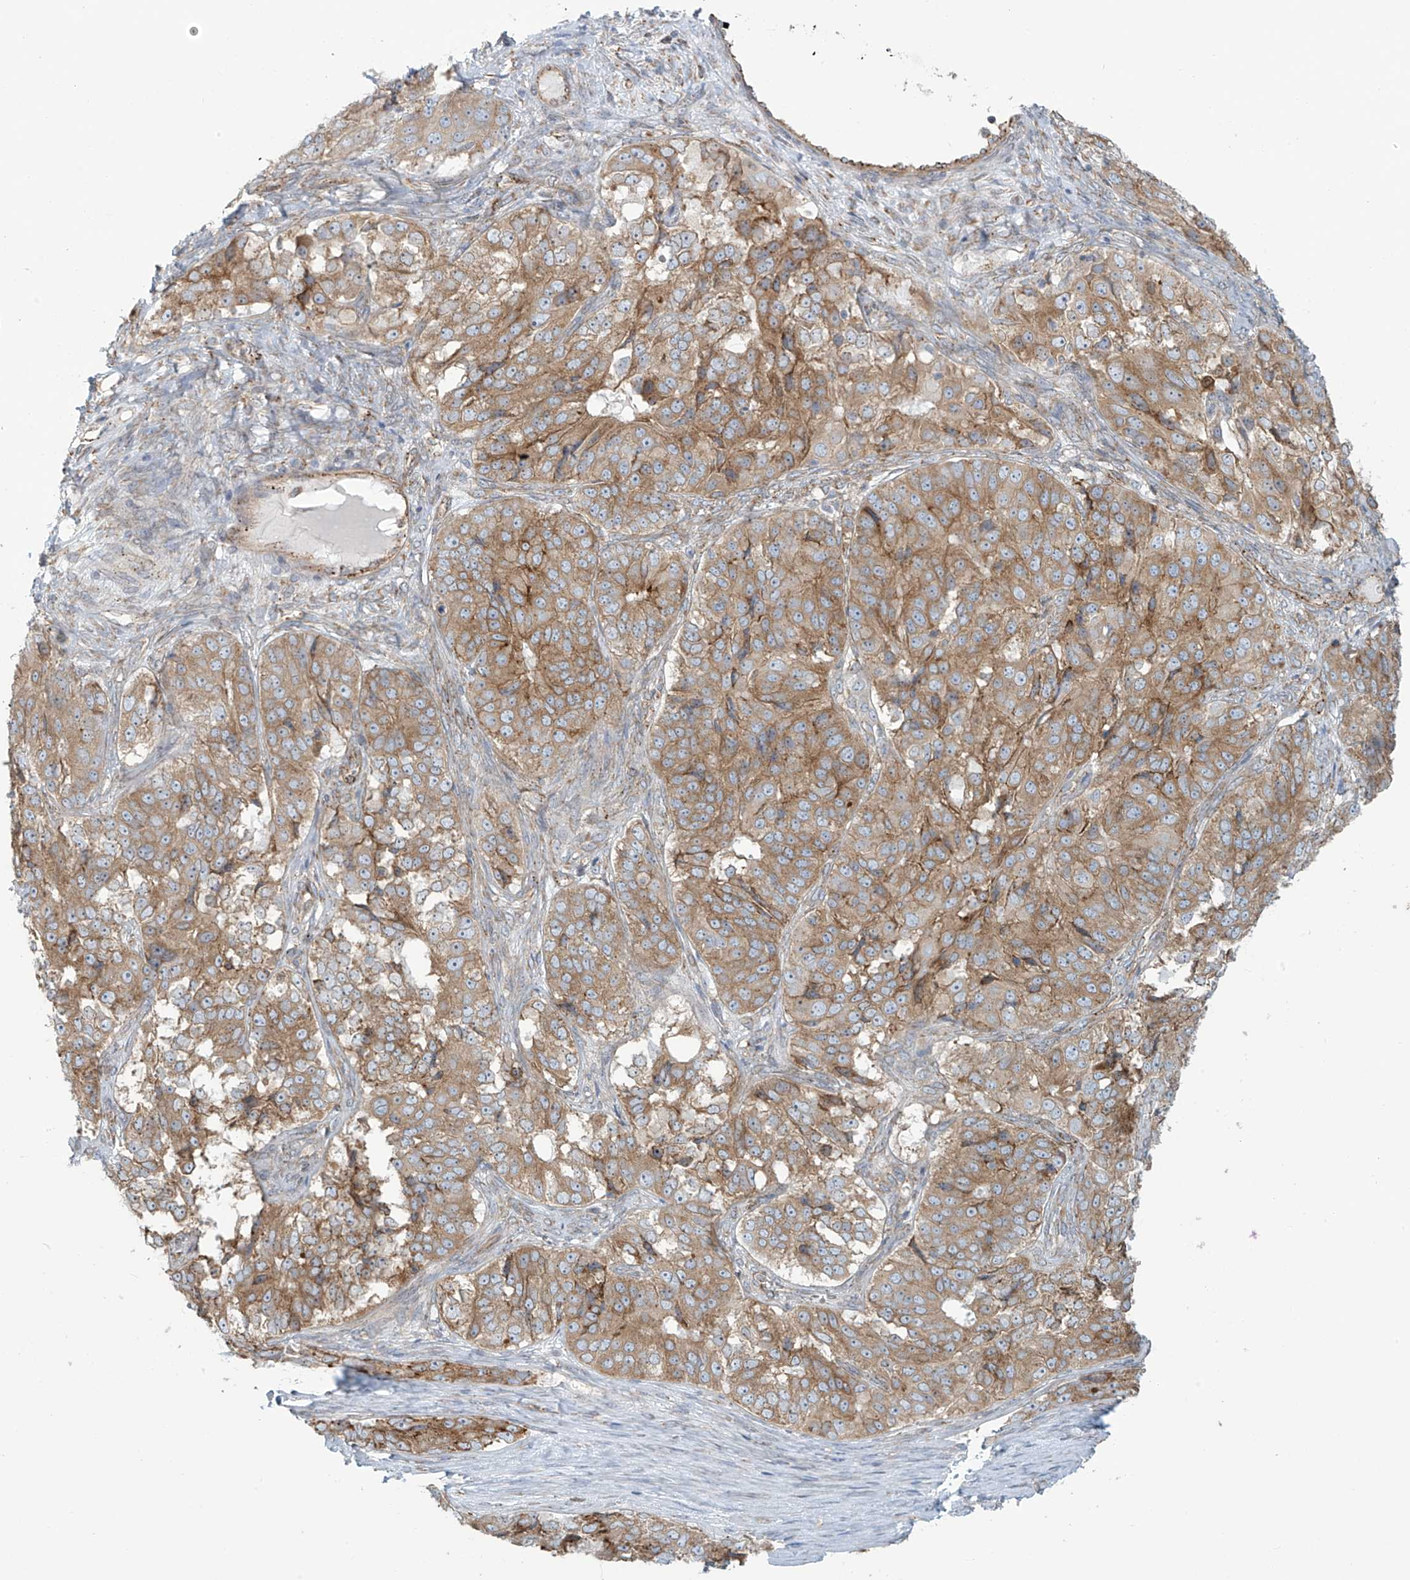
{"staining": {"intensity": "weak", "quantity": ">75%", "location": "cytoplasmic/membranous"}, "tissue": "ovarian cancer", "cell_type": "Tumor cells", "image_type": "cancer", "snomed": [{"axis": "morphology", "description": "Carcinoma, endometroid"}, {"axis": "topography", "description": "Ovary"}], "caption": "Protein staining by immunohistochemistry demonstrates weak cytoplasmic/membranous expression in about >75% of tumor cells in ovarian endometroid carcinoma. (Brightfield microscopy of DAB IHC at high magnification).", "gene": "LZTS3", "patient": {"sex": "female", "age": 51}}